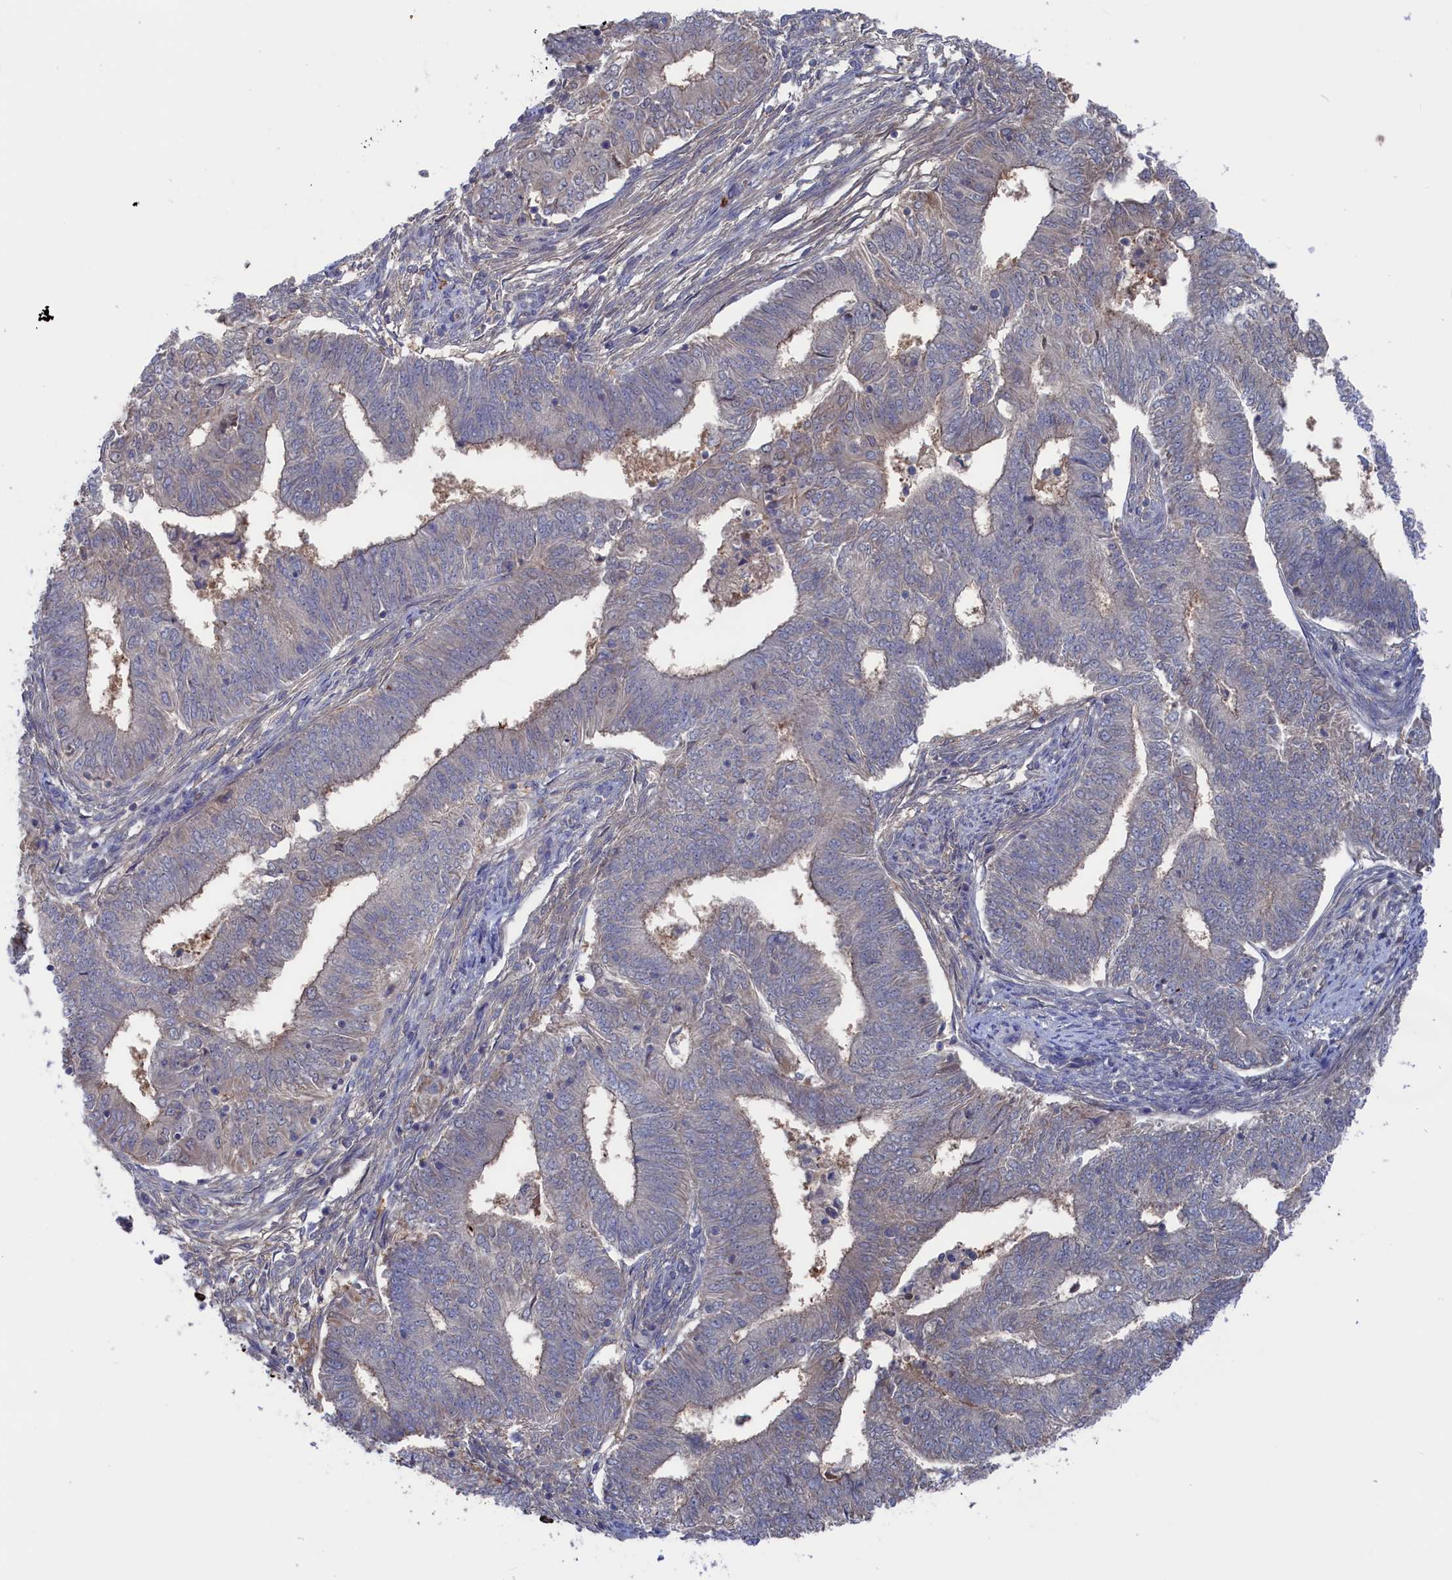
{"staining": {"intensity": "weak", "quantity": "<25%", "location": "cytoplasmic/membranous"}, "tissue": "endometrial cancer", "cell_type": "Tumor cells", "image_type": "cancer", "snomed": [{"axis": "morphology", "description": "Adenocarcinoma, NOS"}, {"axis": "topography", "description": "Endometrium"}], "caption": "The photomicrograph shows no staining of tumor cells in endometrial cancer (adenocarcinoma).", "gene": "NUTF2", "patient": {"sex": "female", "age": 62}}